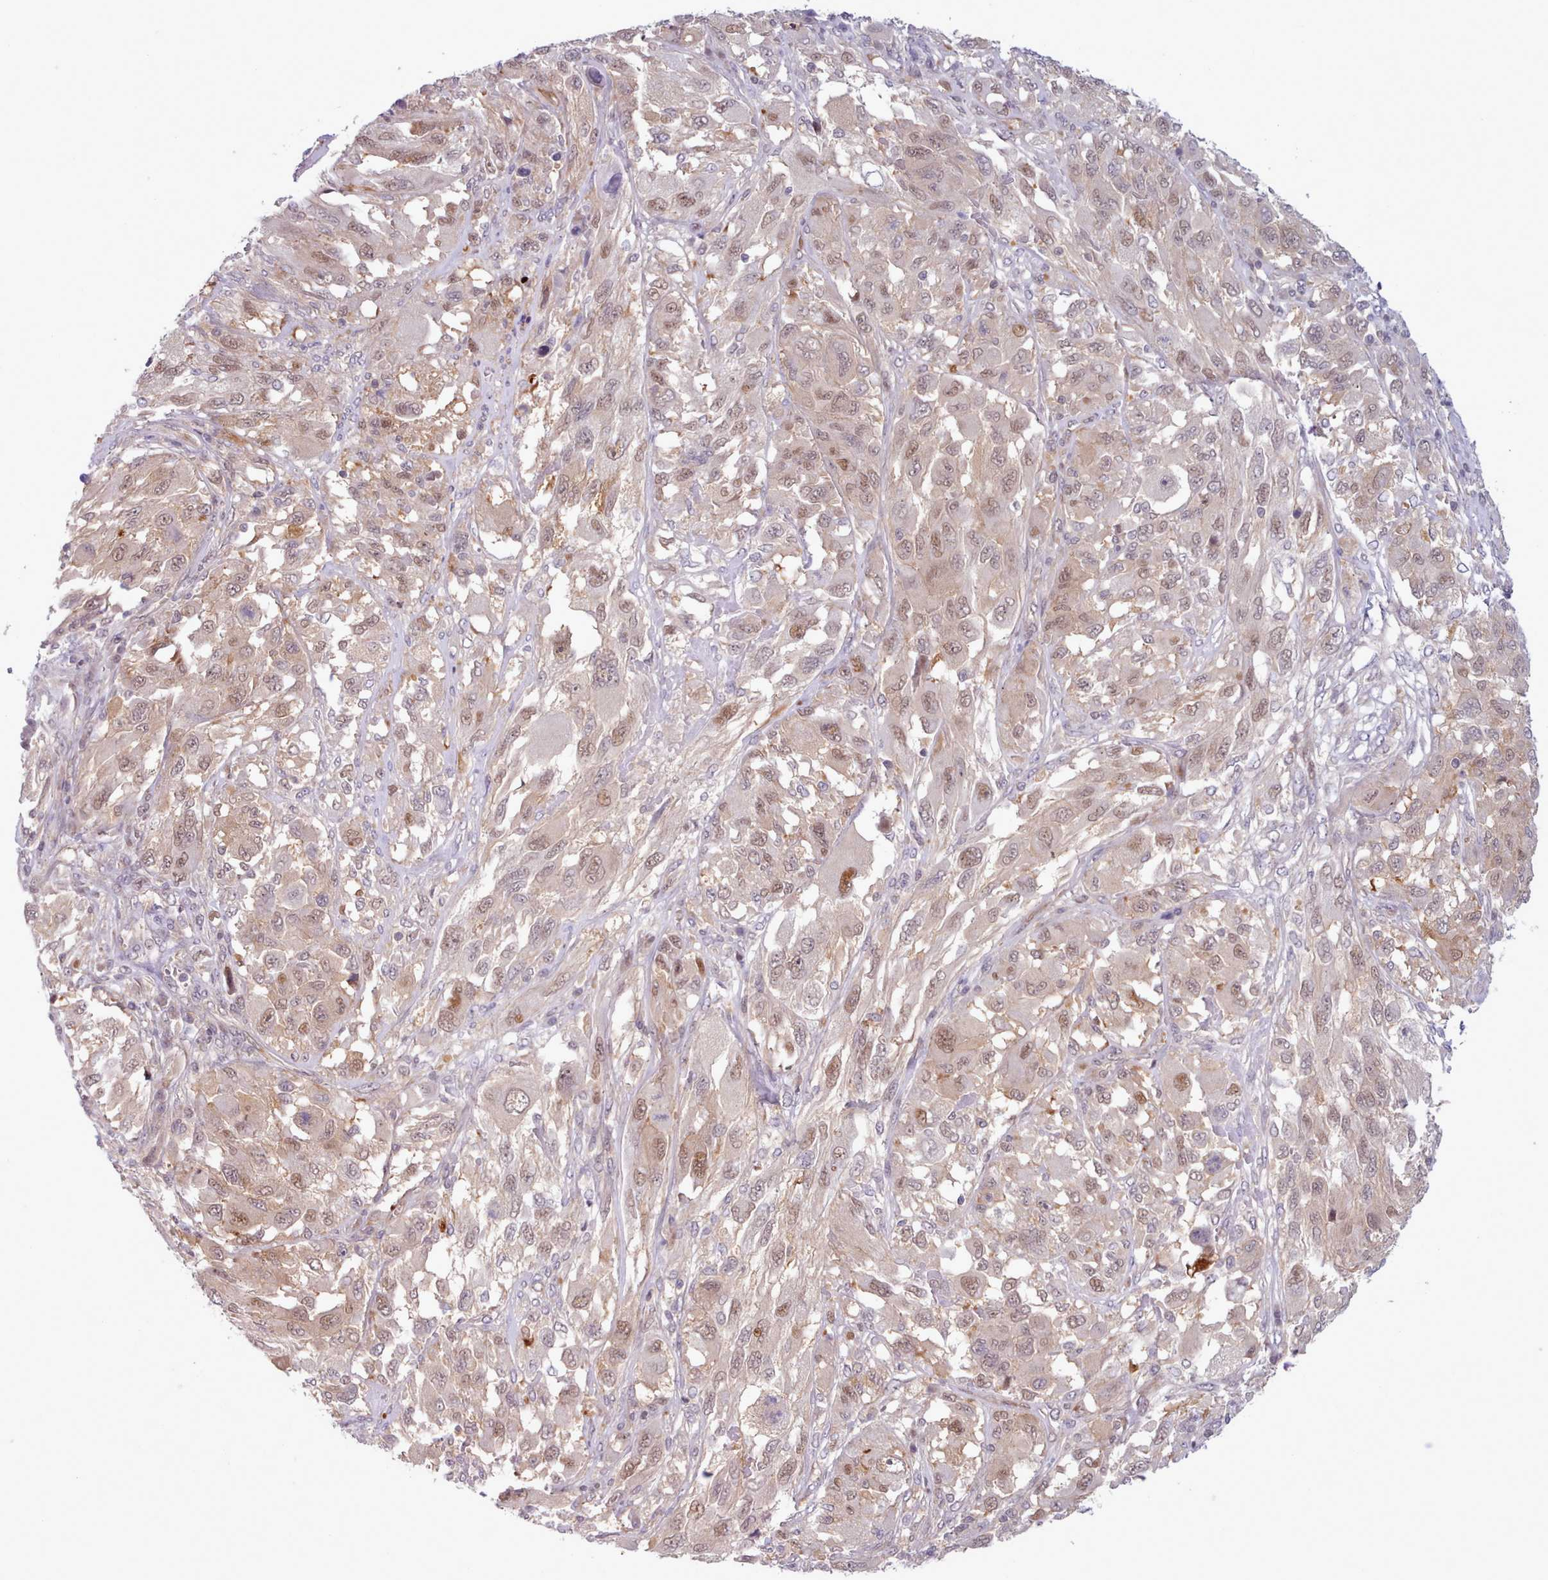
{"staining": {"intensity": "moderate", "quantity": ">75%", "location": "nuclear"}, "tissue": "melanoma", "cell_type": "Tumor cells", "image_type": "cancer", "snomed": [{"axis": "morphology", "description": "Malignant melanoma, NOS"}, {"axis": "topography", "description": "Skin"}], "caption": "Tumor cells reveal medium levels of moderate nuclear expression in about >75% of cells in human malignant melanoma. (IHC, brightfield microscopy, high magnification).", "gene": "KBTBD7", "patient": {"sex": "female", "age": 91}}